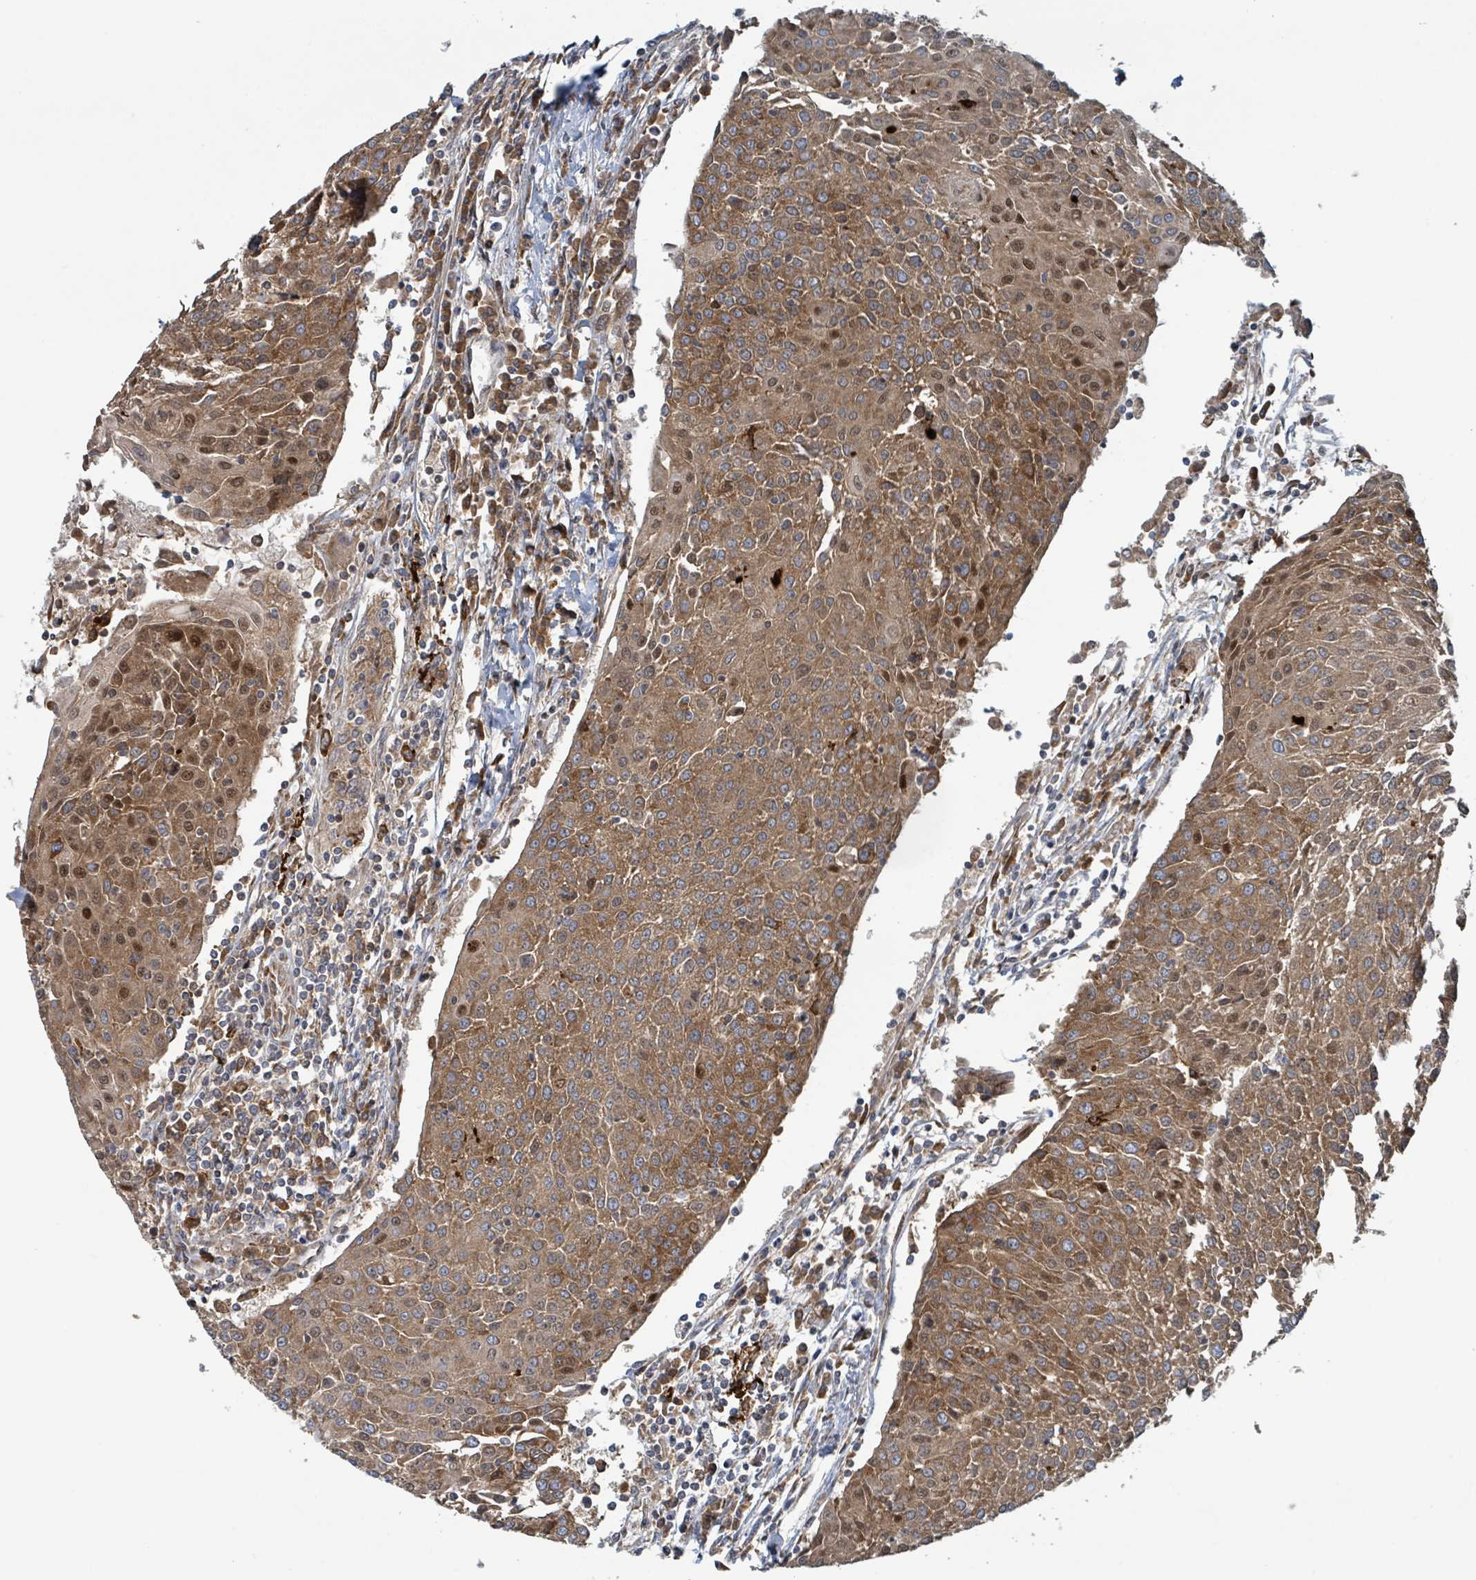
{"staining": {"intensity": "moderate", "quantity": ">75%", "location": "cytoplasmic/membranous,nuclear"}, "tissue": "urothelial cancer", "cell_type": "Tumor cells", "image_type": "cancer", "snomed": [{"axis": "morphology", "description": "Urothelial carcinoma, High grade"}, {"axis": "topography", "description": "Urinary bladder"}], "caption": "Urothelial carcinoma (high-grade) stained for a protein reveals moderate cytoplasmic/membranous and nuclear positivity in tumor cells.", "gene": "OR51E1", "patient": {"sex": "female", "age": 85}}